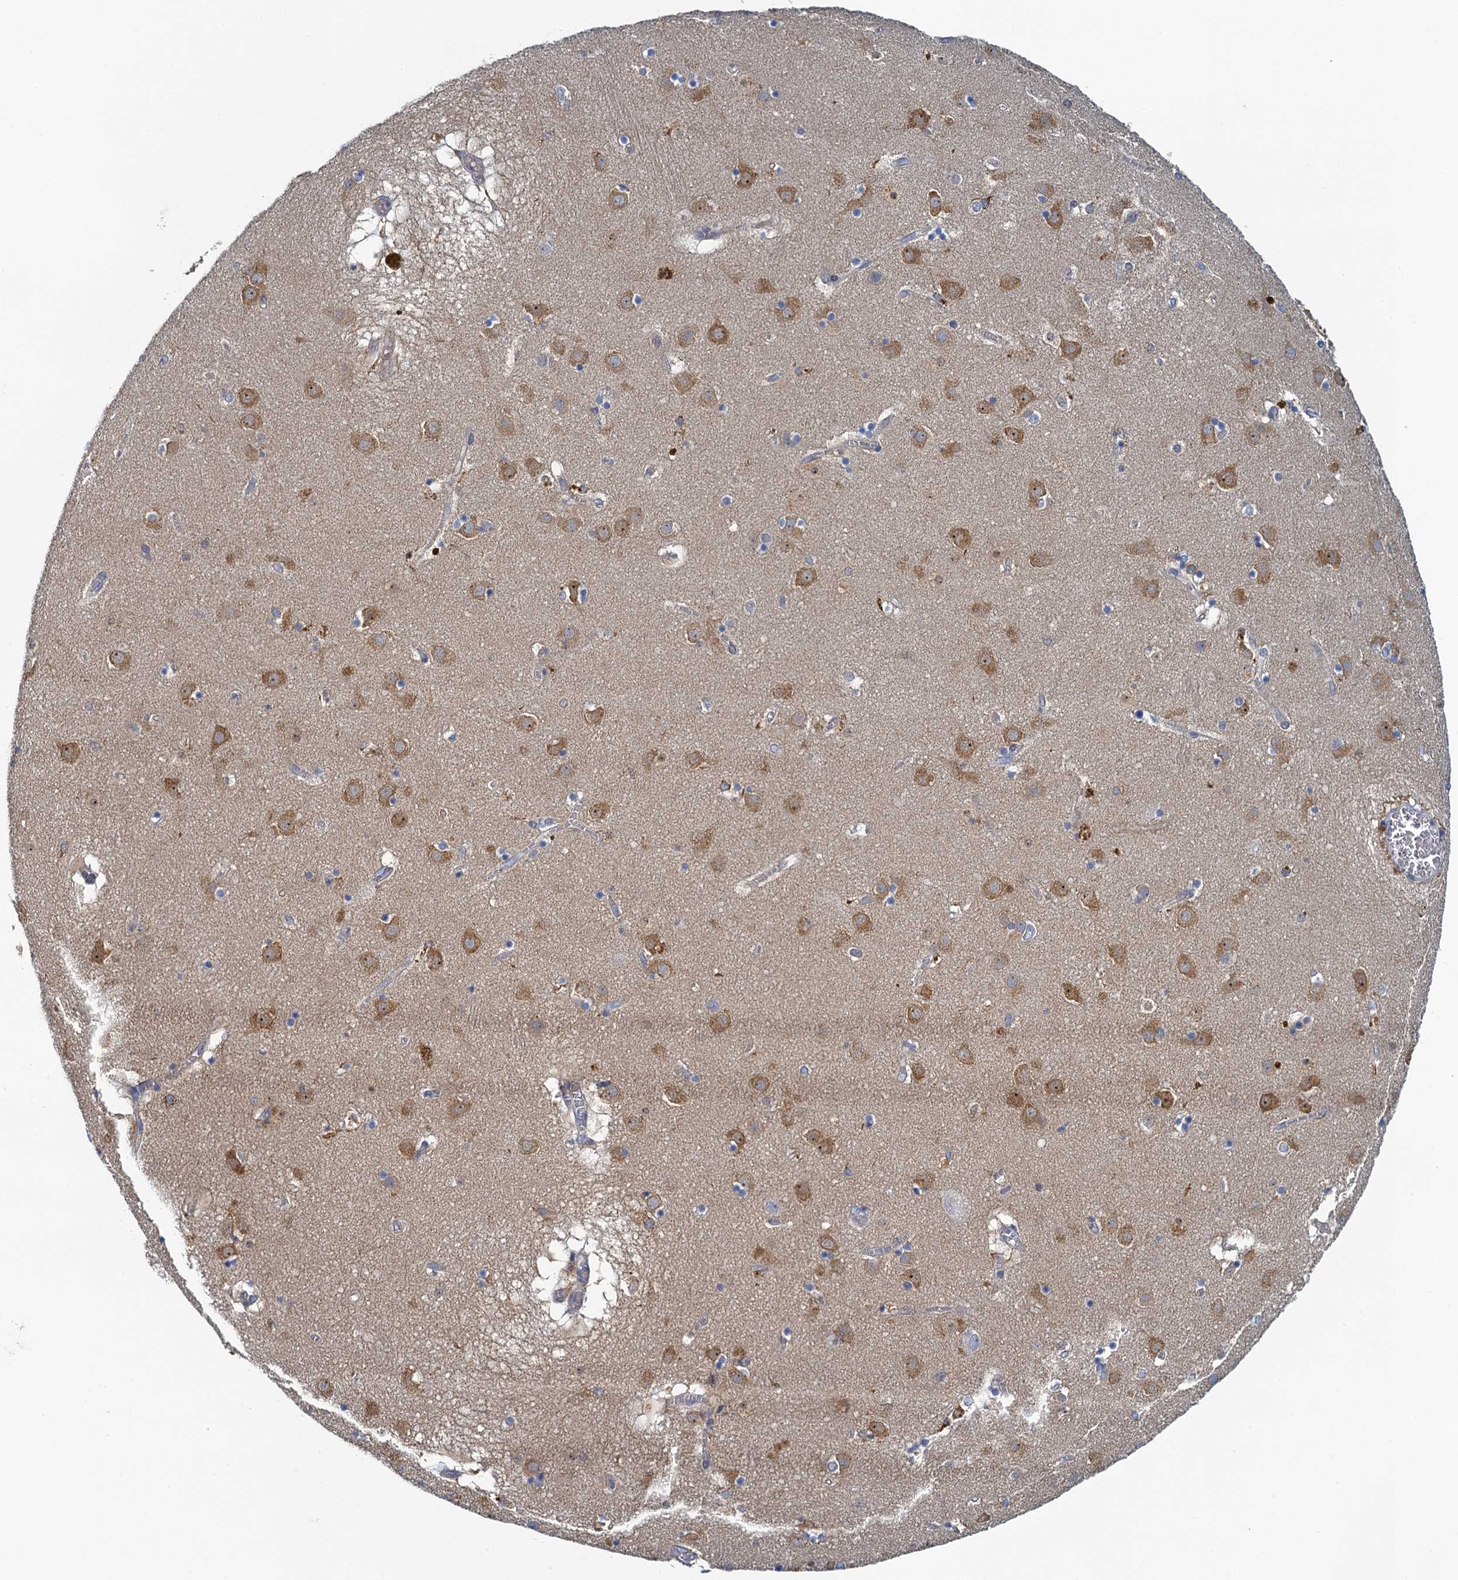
{"staining": {"intensity": "negative", "quantity": "none", "location": "none"}, "tissue": "caudate", "cell_type": "Glial cells", "image_type": "normal", "snomed": [{"axis": "morphology", "description": "Normal tissue, NOS"}, {"axis": "topography", "description": "Lateral ventricle wall"}], "caption": "High power microscopy photomicrograph of an immunohistochemistry image of benign caudate, revealing no significant staining in glial cells.", "gene": "NCKAP1L", "patient": {"sex": "male", "age": 70}}